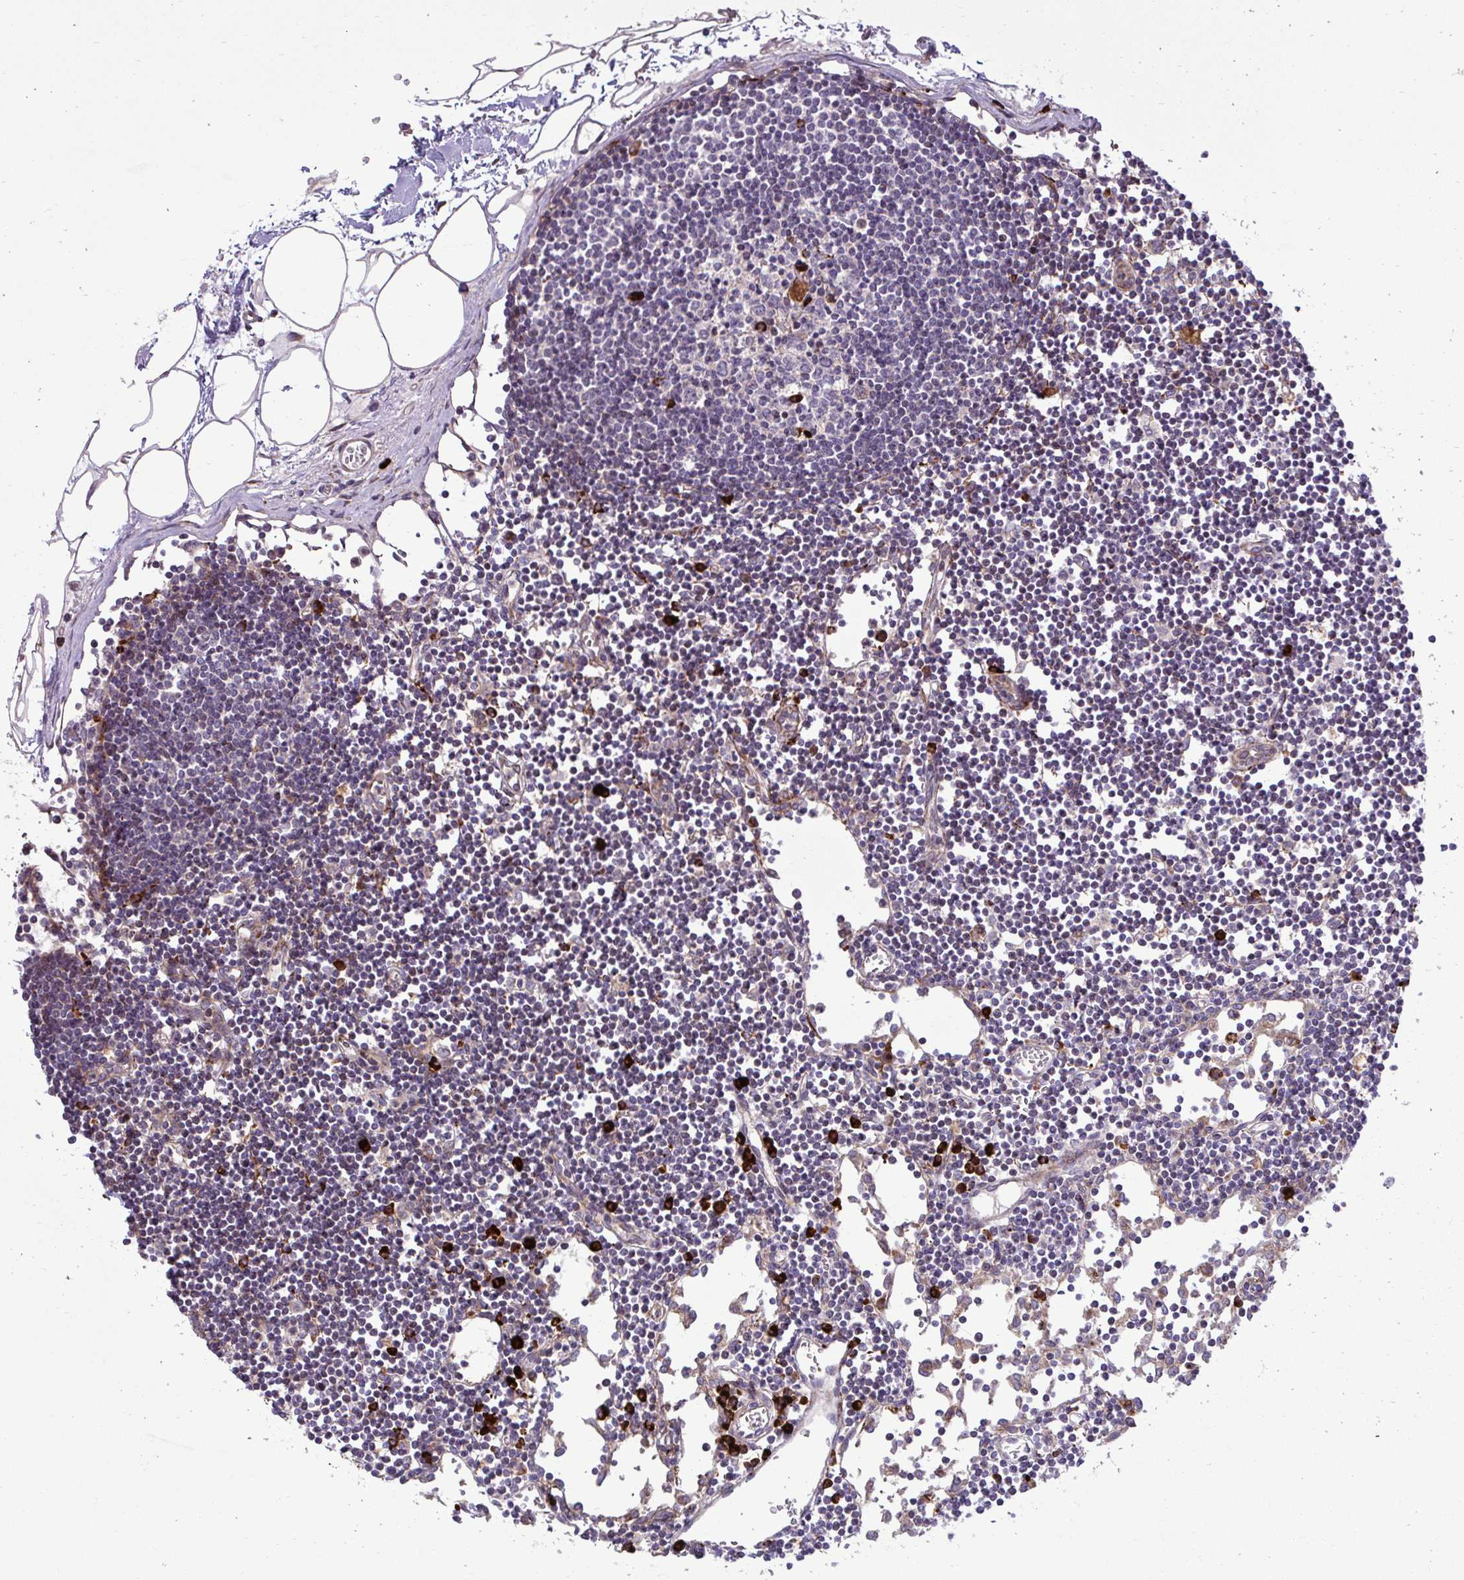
{"staining": {"intensity": "strong", "quantity": "<25%", "location": "cytoplasmic/membranous"}, "tissue": "lymph node", "cell_type": "Germinal center cells", "image_type": "normal", "snomed": [{"axis": "morphology", "description": "Normal tissue, NOS"}, {"axis": "topography", "description": "Lymph node"}], "caption": "A brown stain labels strong cytoplasmic/membranous staining of a protein in germinal center cells of normal lymph node. (brown staining indicates protein expression, while blue staining denotes nuclei).", "gene": "LIMS1", "patient": {"sex": "female", "age": 65}}